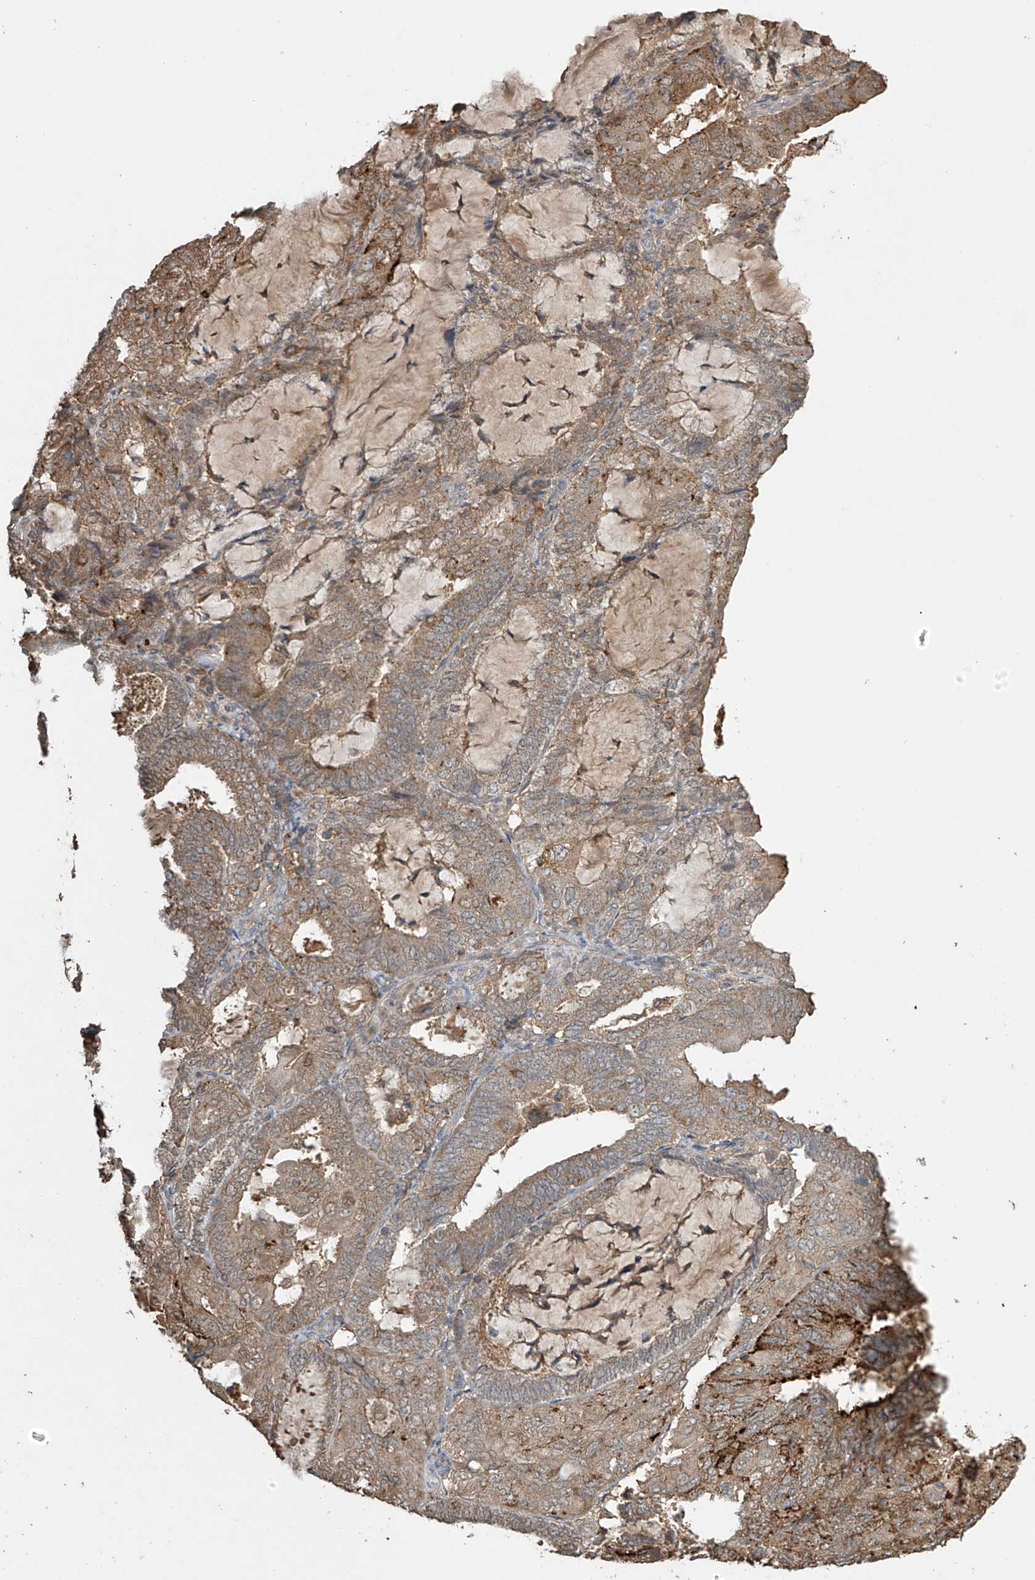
{"staining": {"intensity": "moderate", "quantity": ">75%", "location": "cytoplasmic/membranous"}, "tissue": "endometrial cancer", "cell_type": "Tumor cells", "image_type": "cancer", "snomed": [{"axis": "morphology", "description": "Adenocarcinoma, NOS"}, {"axis": "topography", "description": "Endometrium"}], "caption": "Adenocarcinoma (endometrial) stained with a brown dye exhibits moderate cytoplasmic/membranous positive positivity in about >75% of tumor cells.", "gene": "SLFN14", "patient": {"sex": "female", "age": 81}}